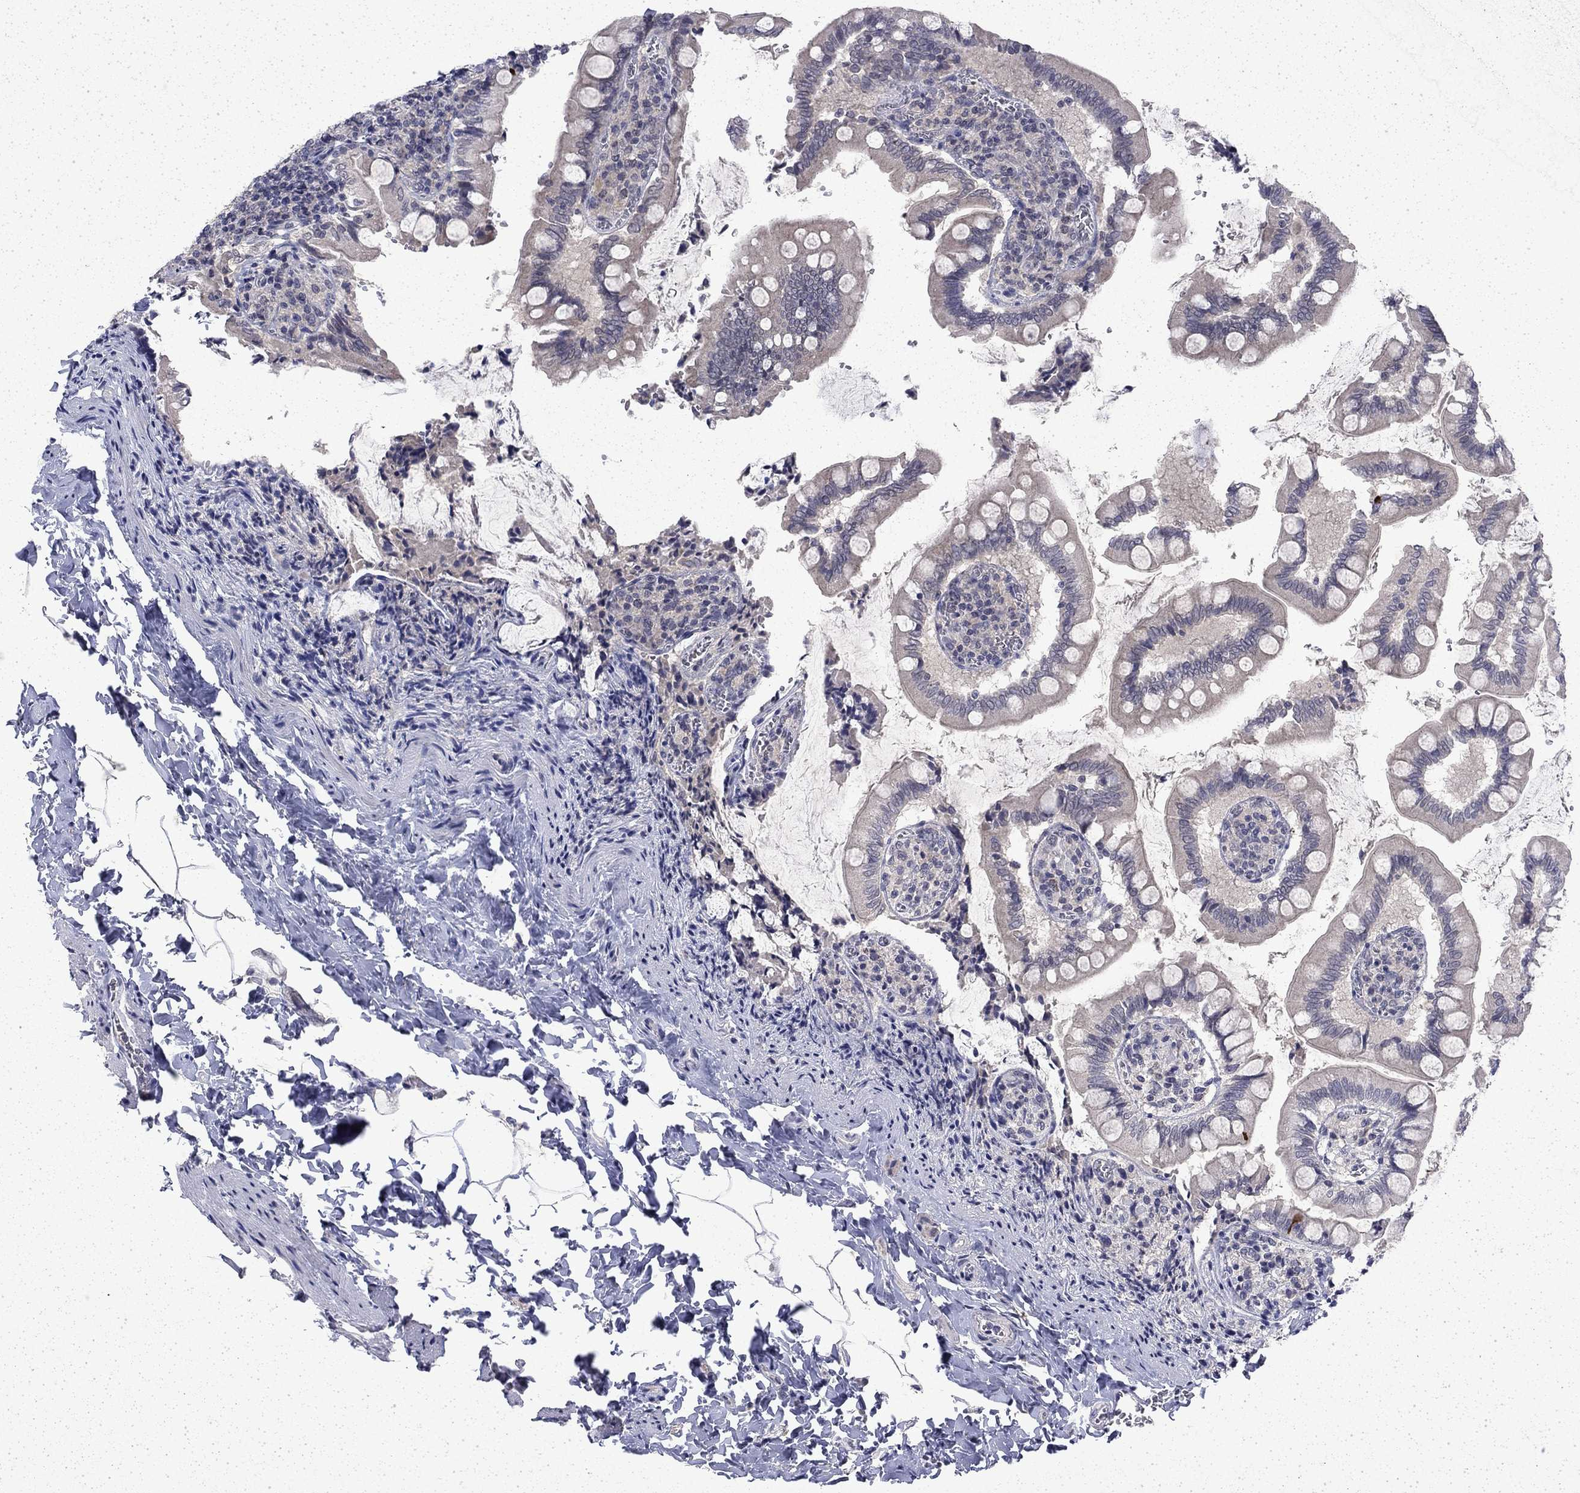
{"staining": {"intensity": "strong", "quantity": "<25%", "location": "cytoplasmic/membranous"}, "tissue": "small intestine", "cell_type": "Glandular cells", "image_type": "normal", "snomed": [{"axis": "morphology", "description": "Normal tissue, NOS"}, {"axis": "topography", "description": "Small intestine"}], "caption": "About <25% of glandular cells in normal human small intestine demonstrate strong cytoplasmic/membranous protein positivity as visualized by brown immunohistochemical staining.", "gene": "CHAT", "patient": {"sex": "female", "age": 56}}